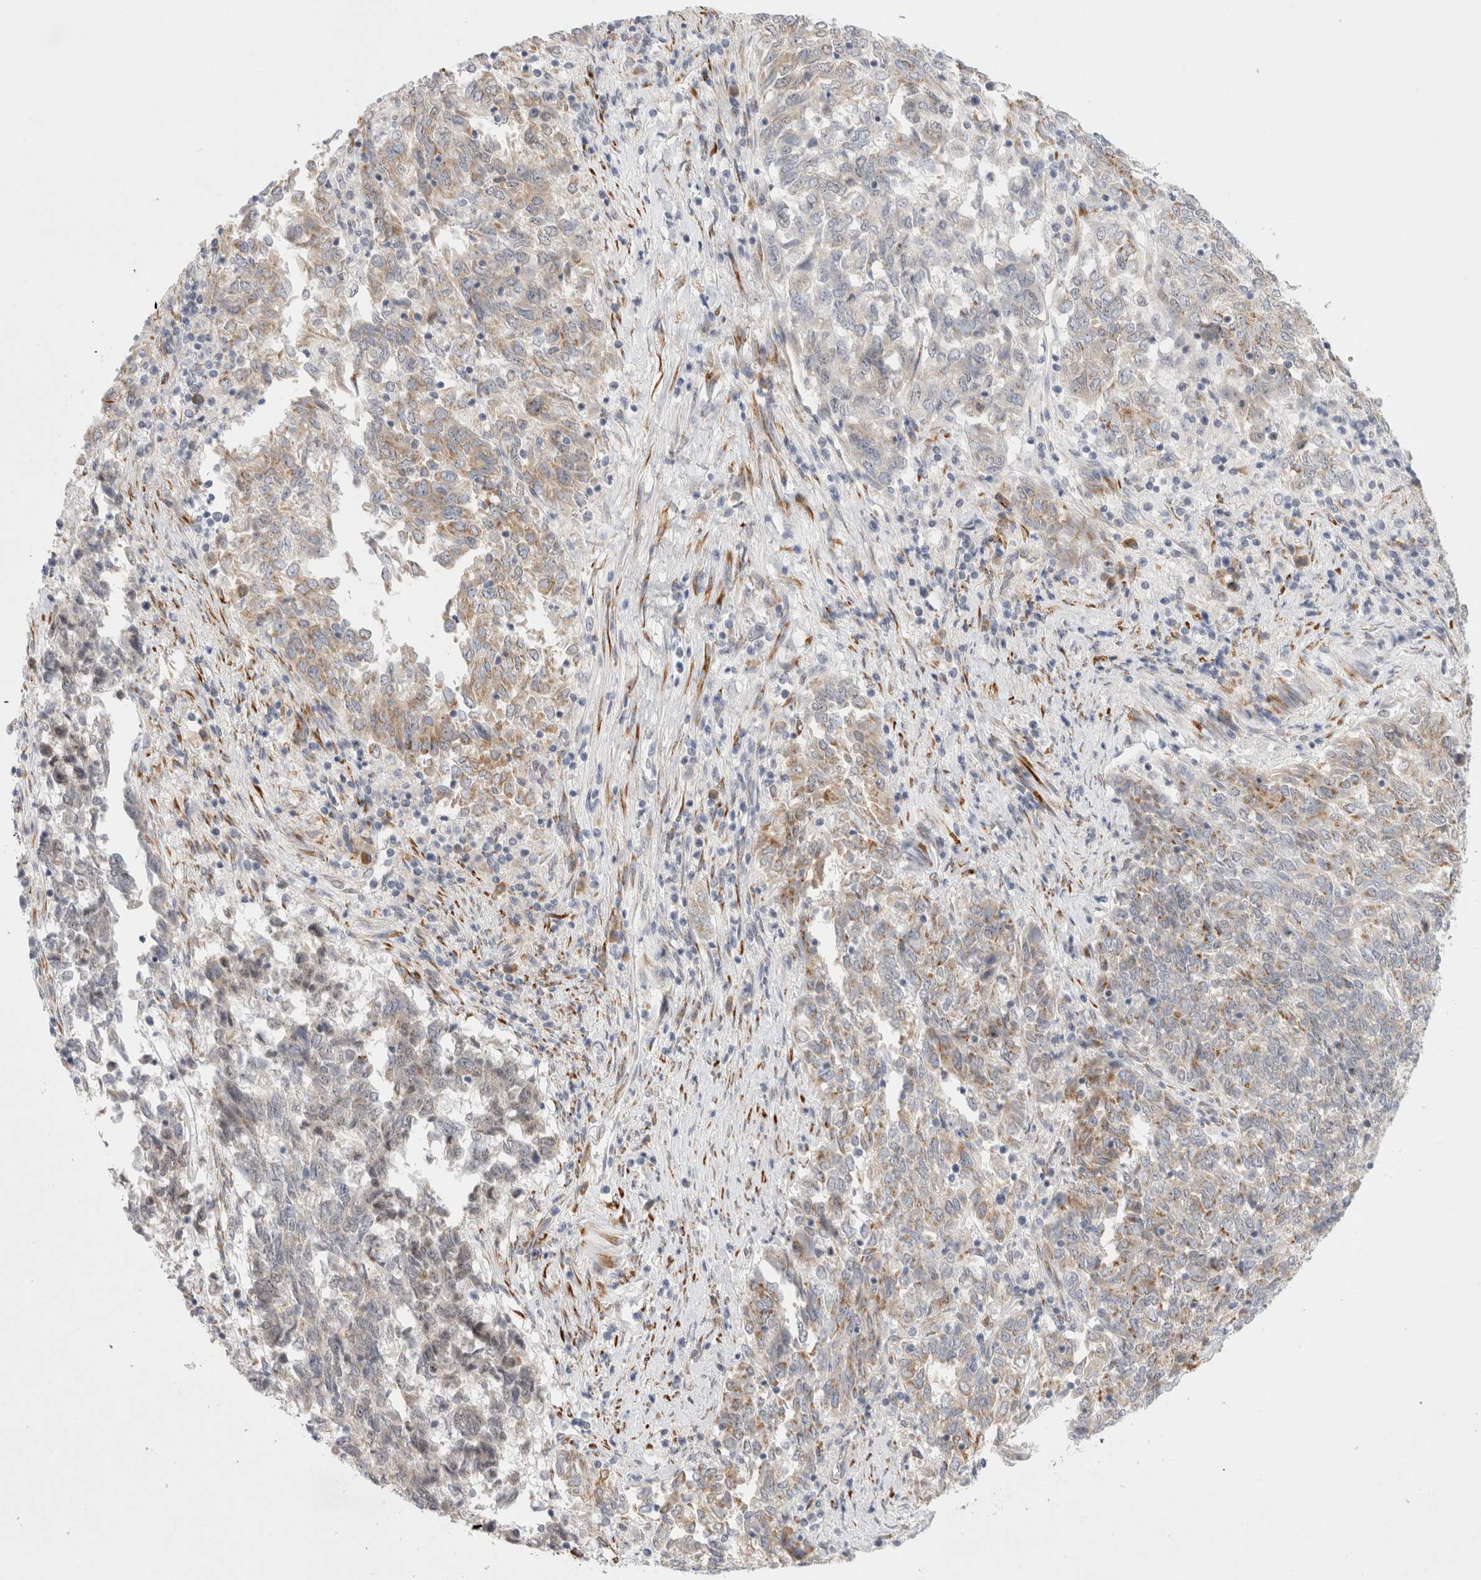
{"staining": {"intensity": "weak", "quantity": "25%-75%", "location": "cytoplasmic/membranous"}, "tissue": "endometrial cancer", "cell_type": "Tumor cells", "image_type": "cancer", "snomed": [{"axis": "morphology", "description": "Adenocarcinoma, NOS"}, {"axis": "topography", "description": "Endometrium"}], "caption": "Tumor cells exhibit weak cytoplasmic/membranous positivity in approximately 25%-75% of cells in endometrial cancer (adenocarcinoma).", "gene": "TRMT1L", "patient": {"sex": "female", "age": 80}}